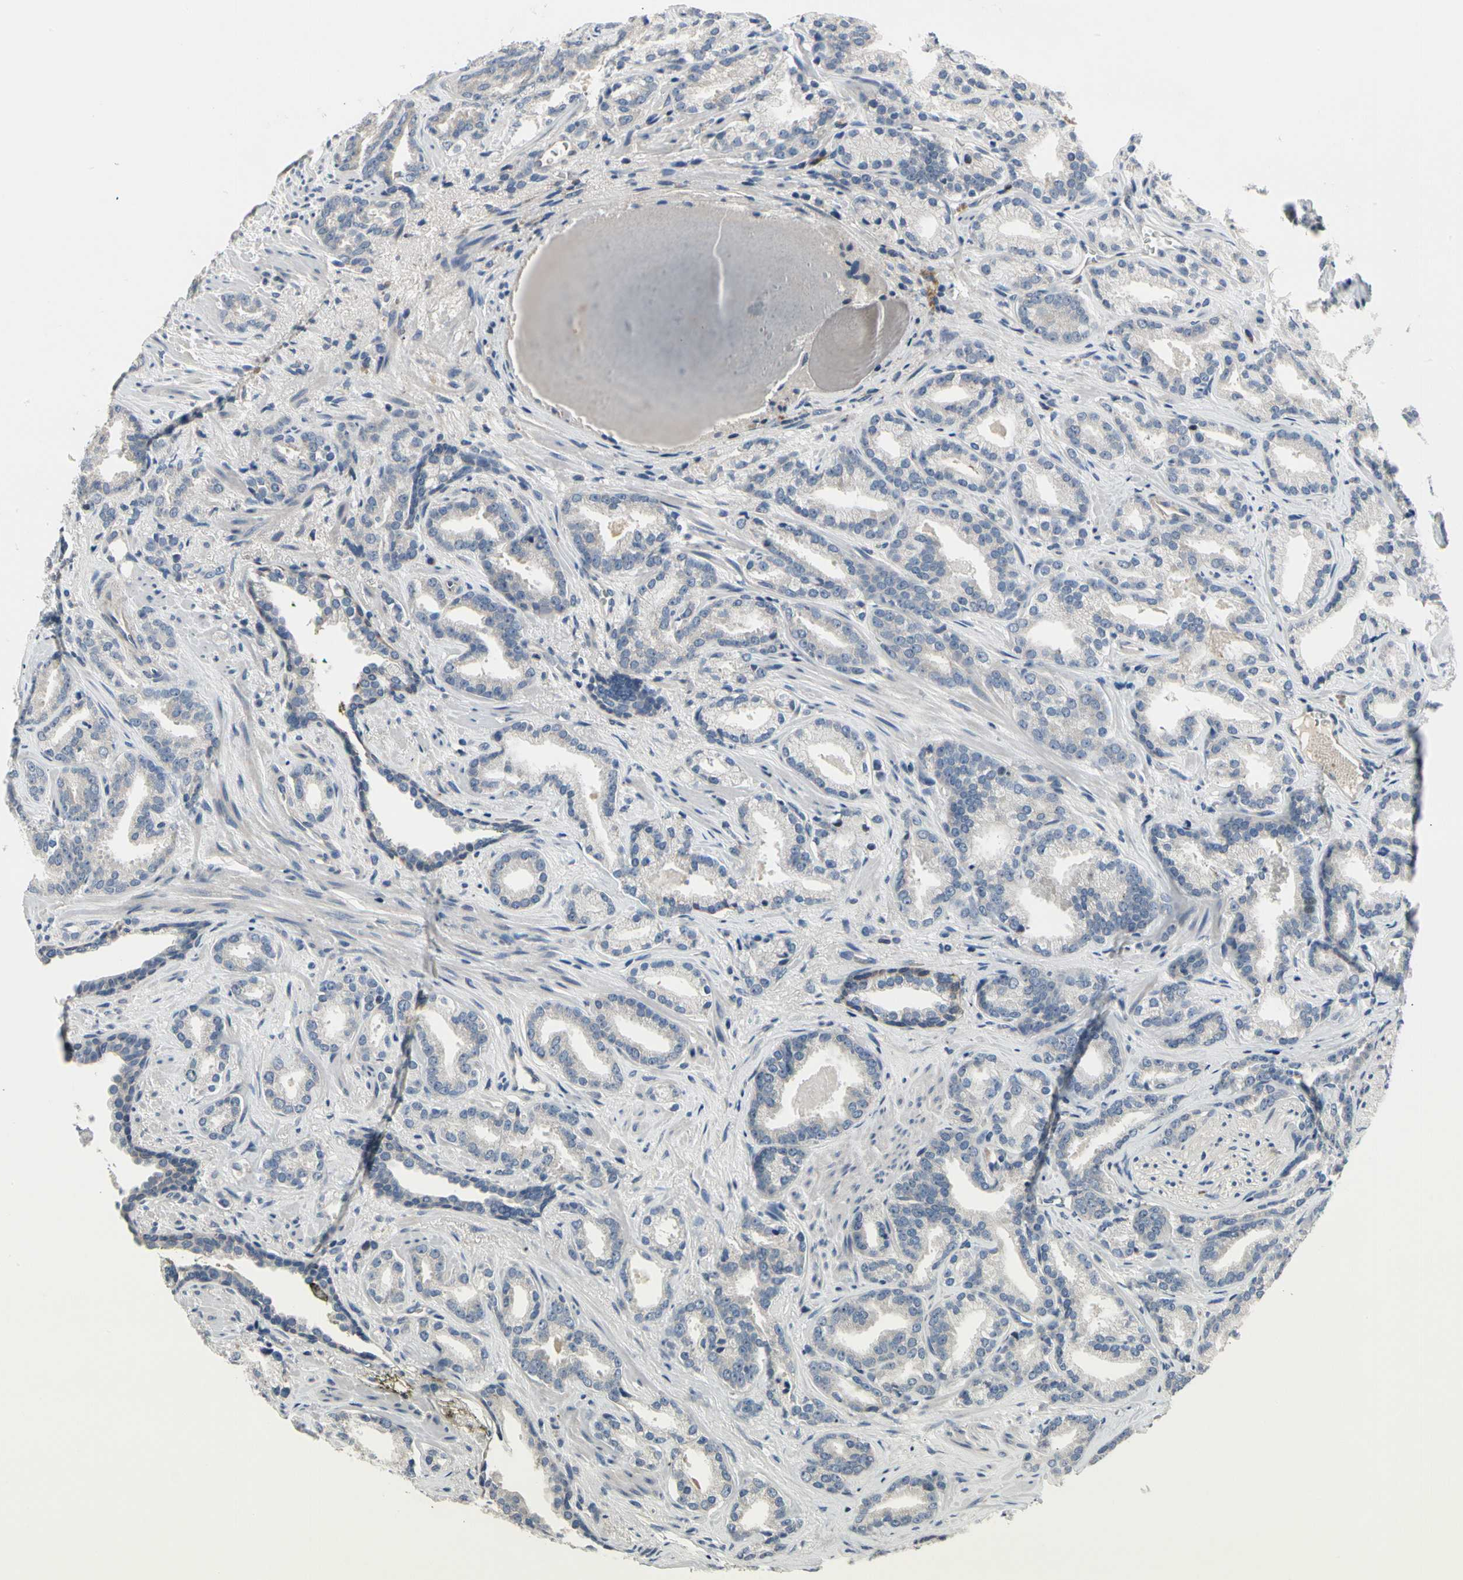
{"staining": {"intensity": "negative", "quantity": "none", "location": "none"}, "tissue": "prostate cancer", "cell_type": "Tumor cells", "image_type": "cancer", "snomed": [{"axis": "morphology", "description": "Adenocarcinoma, Low grade"}, {"axis": "topography", "description": "Prostate"}], "caption": "Prostate cancer was stained to show a protein in brown. There is no significant staining in tumor cells.", "gene": "NFASC", "patient": {"sex": "male", "age": 63}}